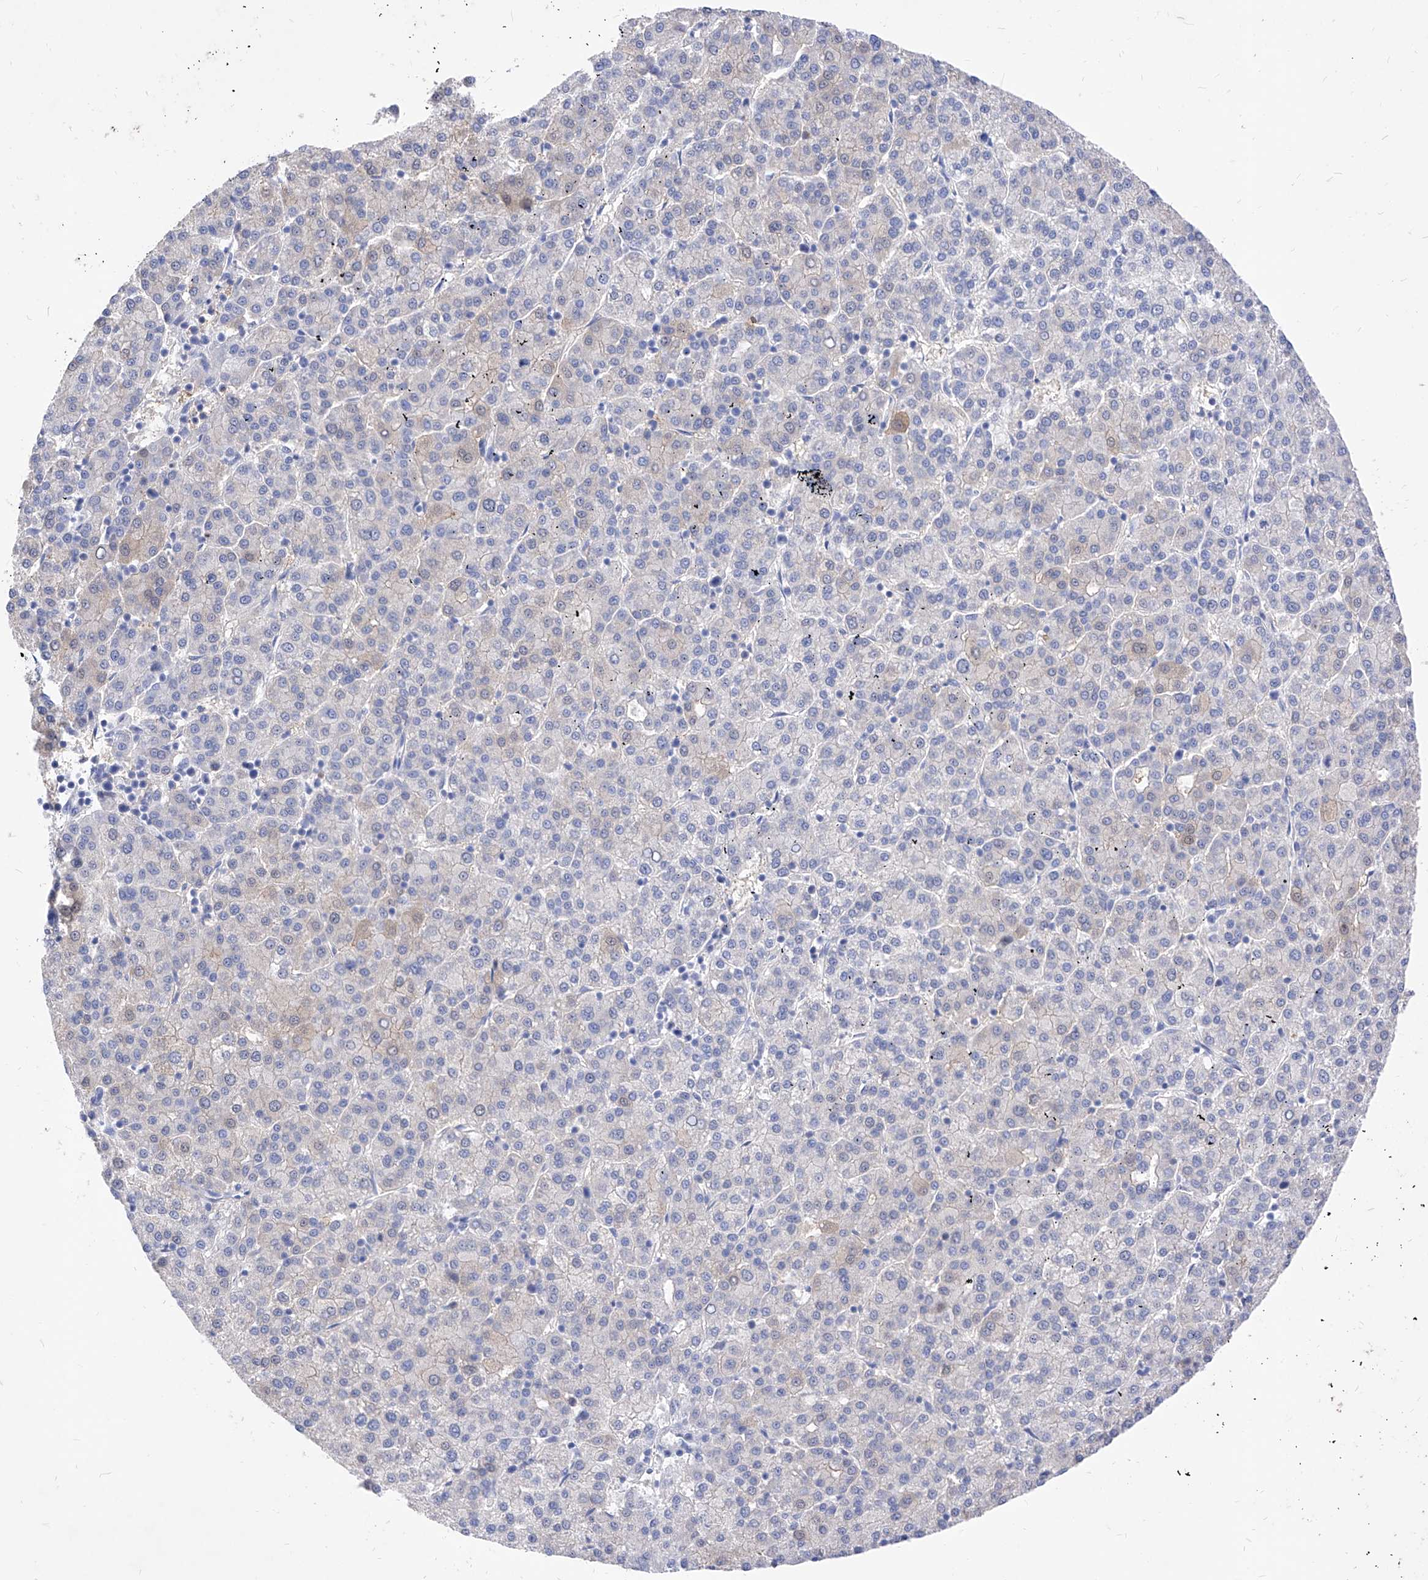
{"staining": {"intensity": "negative", "quantity": "none", "location": "none"}, "tissue": "liver cancer", "cell_type": "Tumor cells", "image_type": "cancer", "snomed": [{"axis": "morphology", "description": "Carcinoma, Hepatocellular, NOS"}, {"axis": "topography", "description": "Liver"}], "caption": "The immunohistochemistry (IHC) micrograph has no significant expression in tumor cells of hepatocellular carcinoma (liver) tissue.", "gene": "VAX1", "patient": {"sex": "female", "age": 58}}